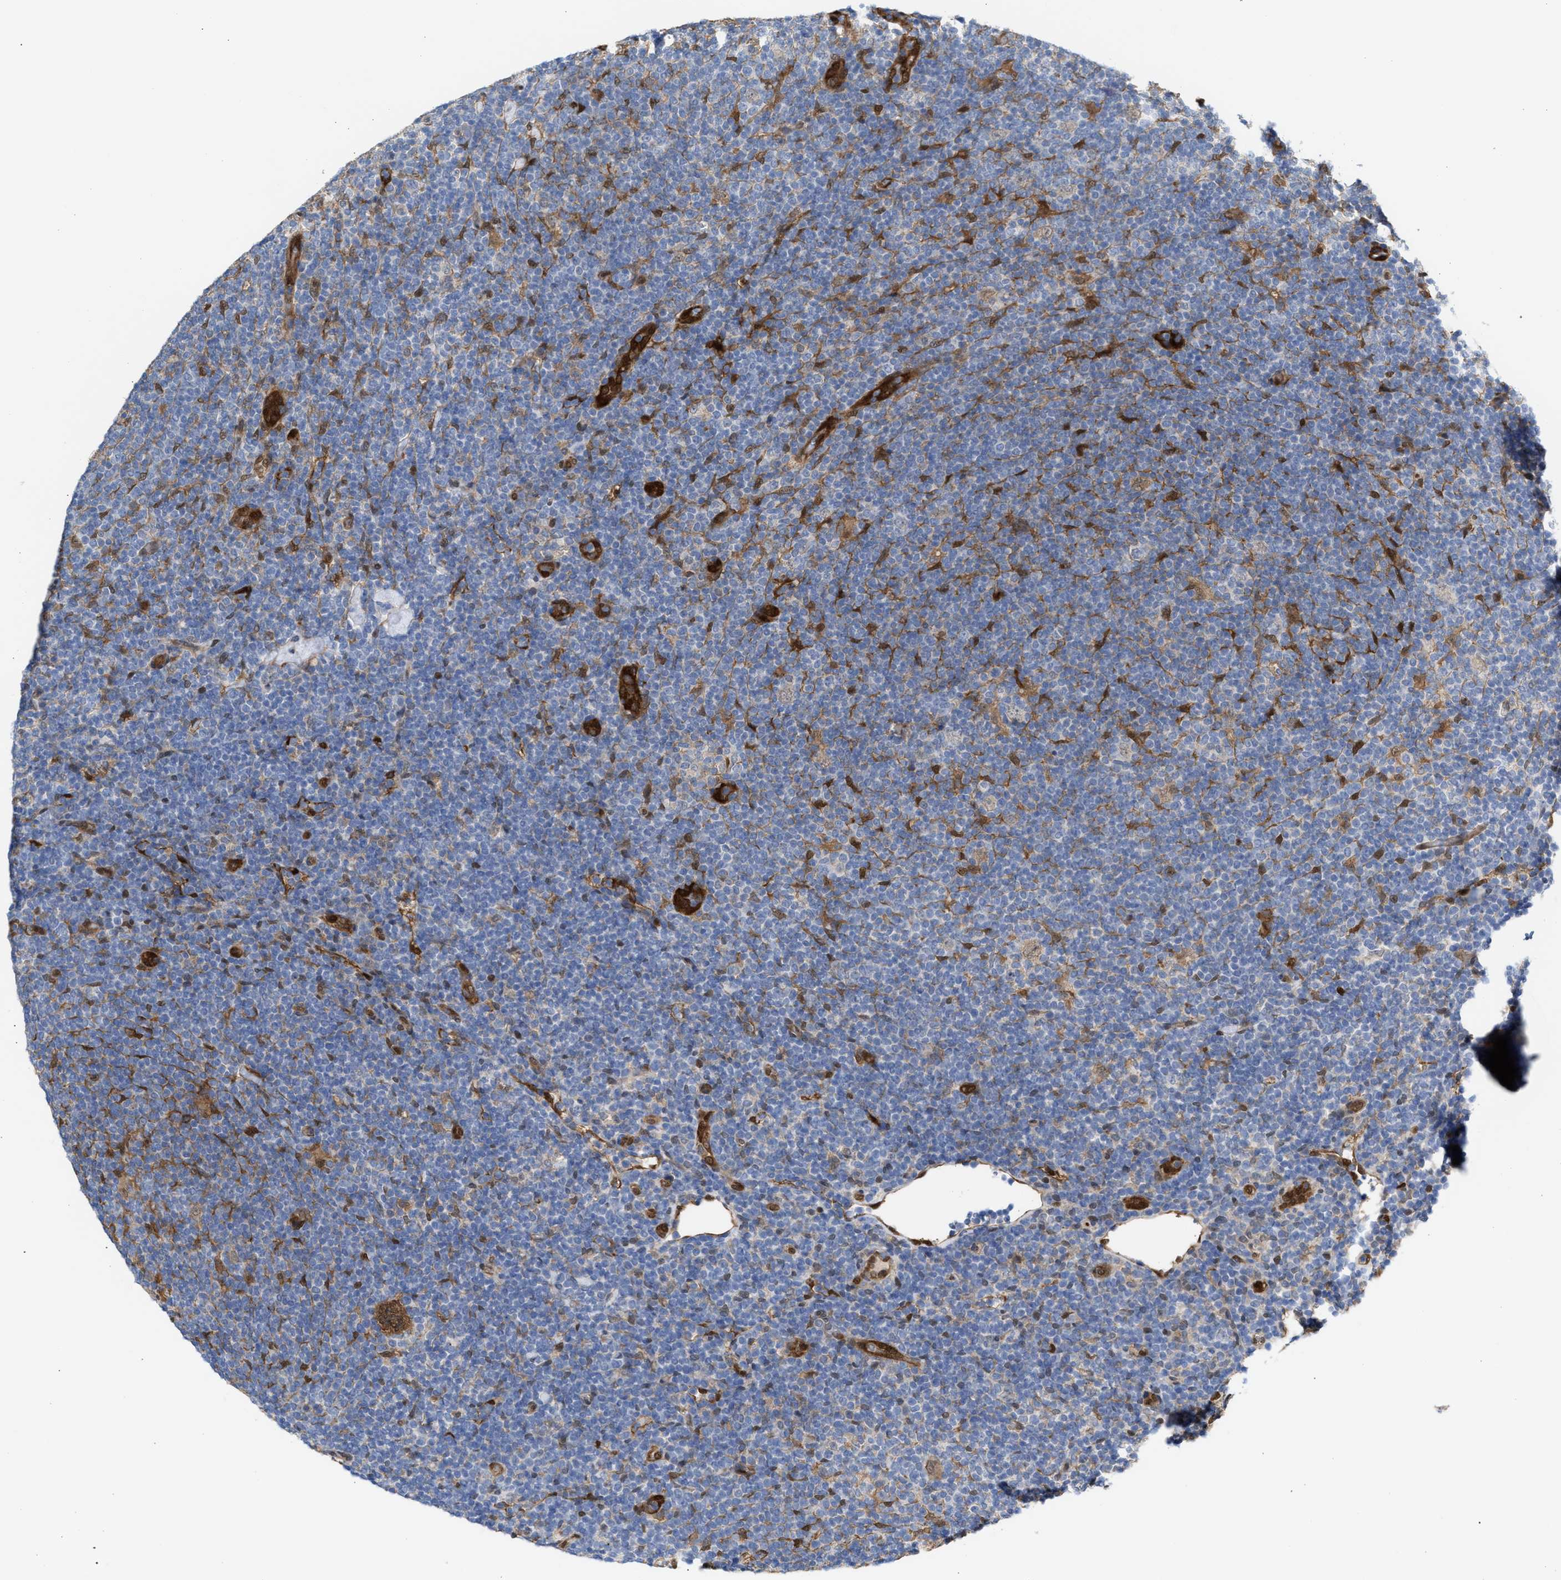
{"staining": {"intensity": "moderate", "quantity": "<25%", "location": "cytoplasmic/membranous"}, "tissue": "lymphoma", "cell_type": "Tumor cells", "image_type": "cancer", "snomed": [{"axis": "morphology", "description": "Hodgkin's disease, NOS"}, {"axis": "topography", "description": "Lymph node"}], "caption": "High-magnification brightfield microscopy of Hodgkin's disease stained with DAB (3,3'-diaminobenzidine) (brown) and counterstained with hematoxylin (blue). tumor cells exhibit moderate cytoplasmic/membranous positivity is identified in approximately<25% of cells.", "gene": "TP53I3", "patient": {"sex": "female", "age": 57}}